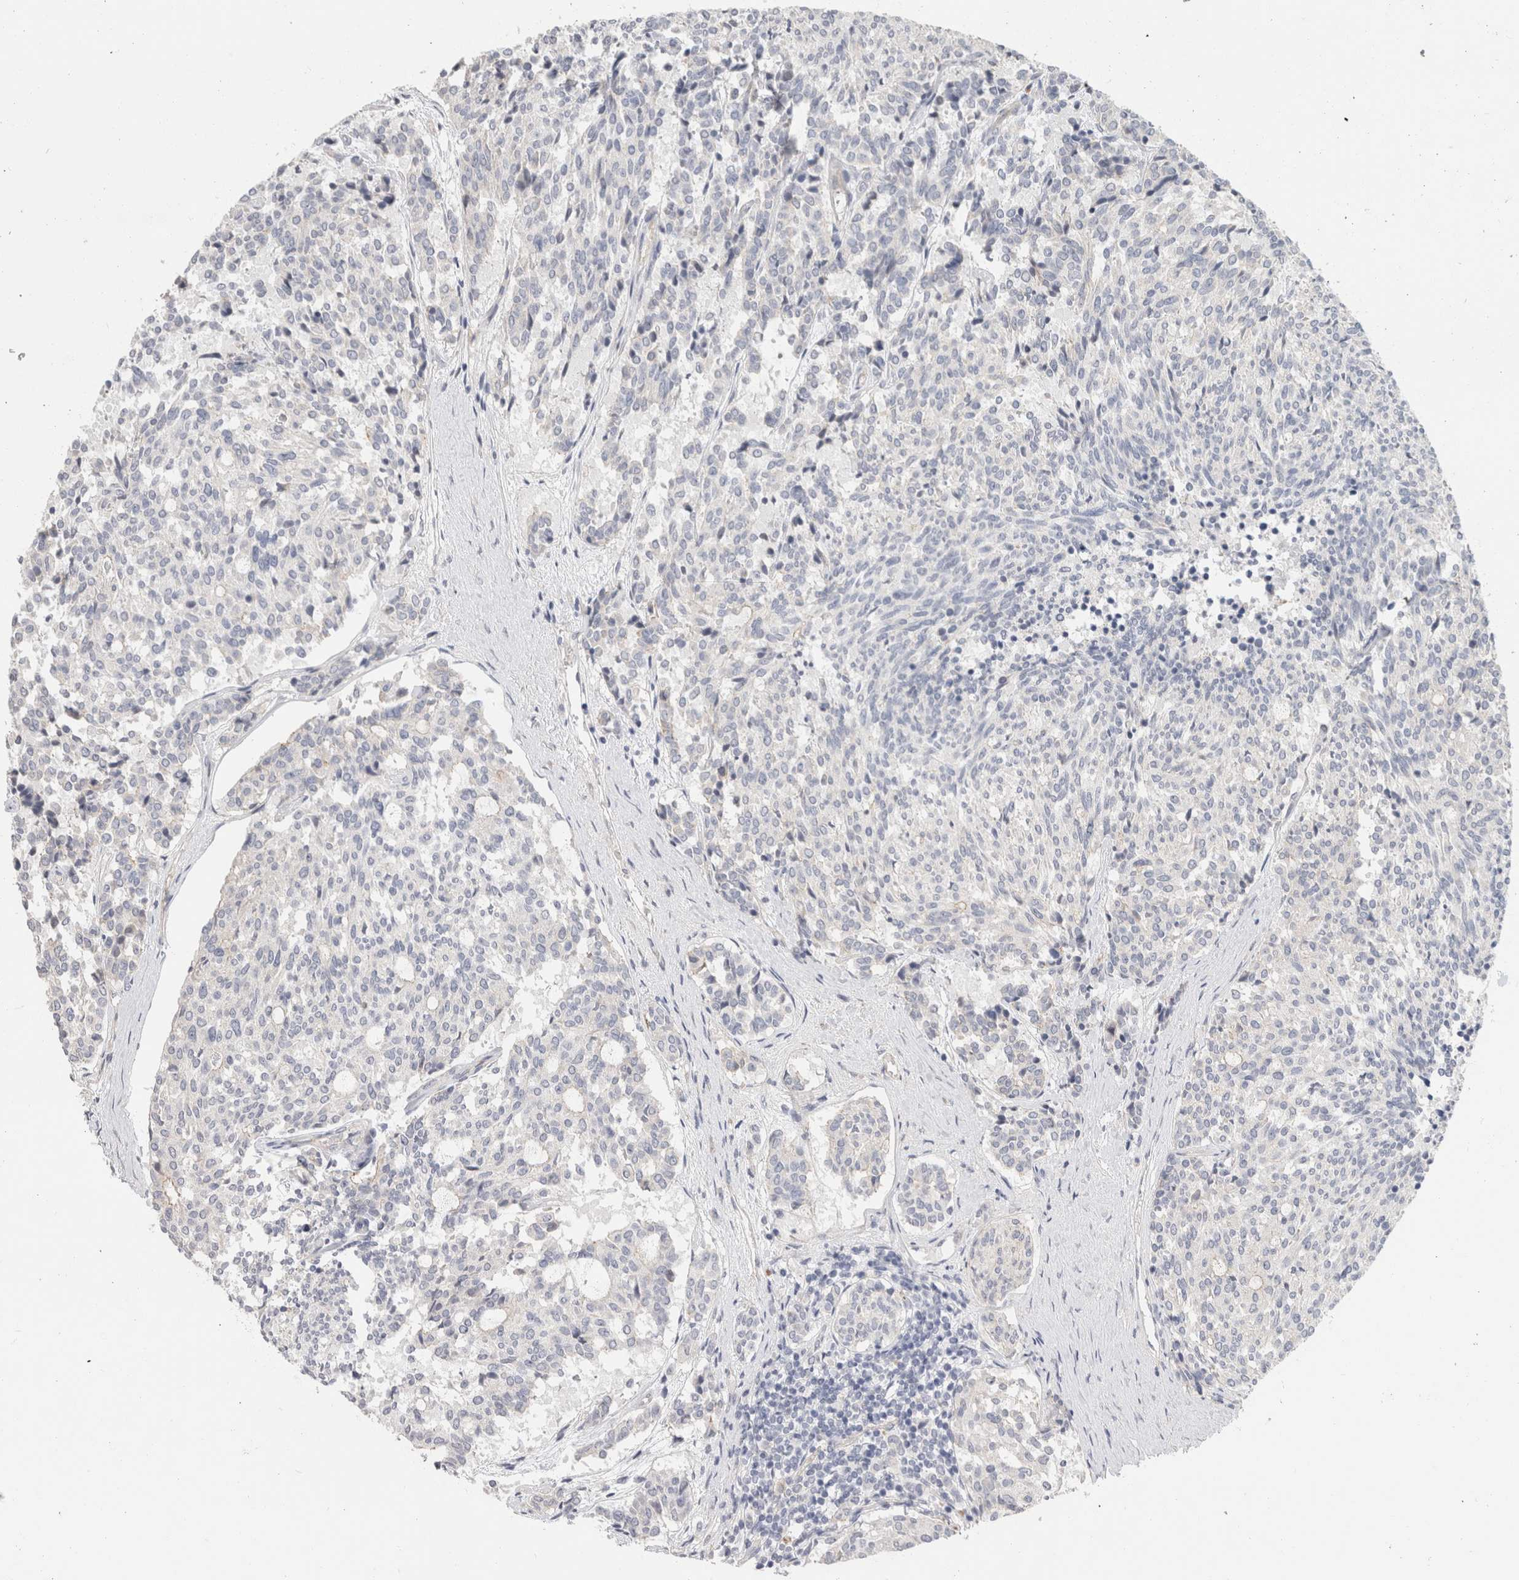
{"staining": {"intensity": "negative", "quantity": "none", "location": "none"}, "tissue": "carcinoid", "cell_type": "Tumor cells", "image_type": "cancer", "snomed": [{"axis": "morphology", "description": "Carcinoid, malignant, NOS"}, {"axis": "topography", "description": "Pancreas"}], "caption": "Immunohistochemical staining of carcinoid (malignant) demonstrates no significant expression in tumor cells.", "gene": "AFP", "patient": {"sex": "female", "age": 54}}